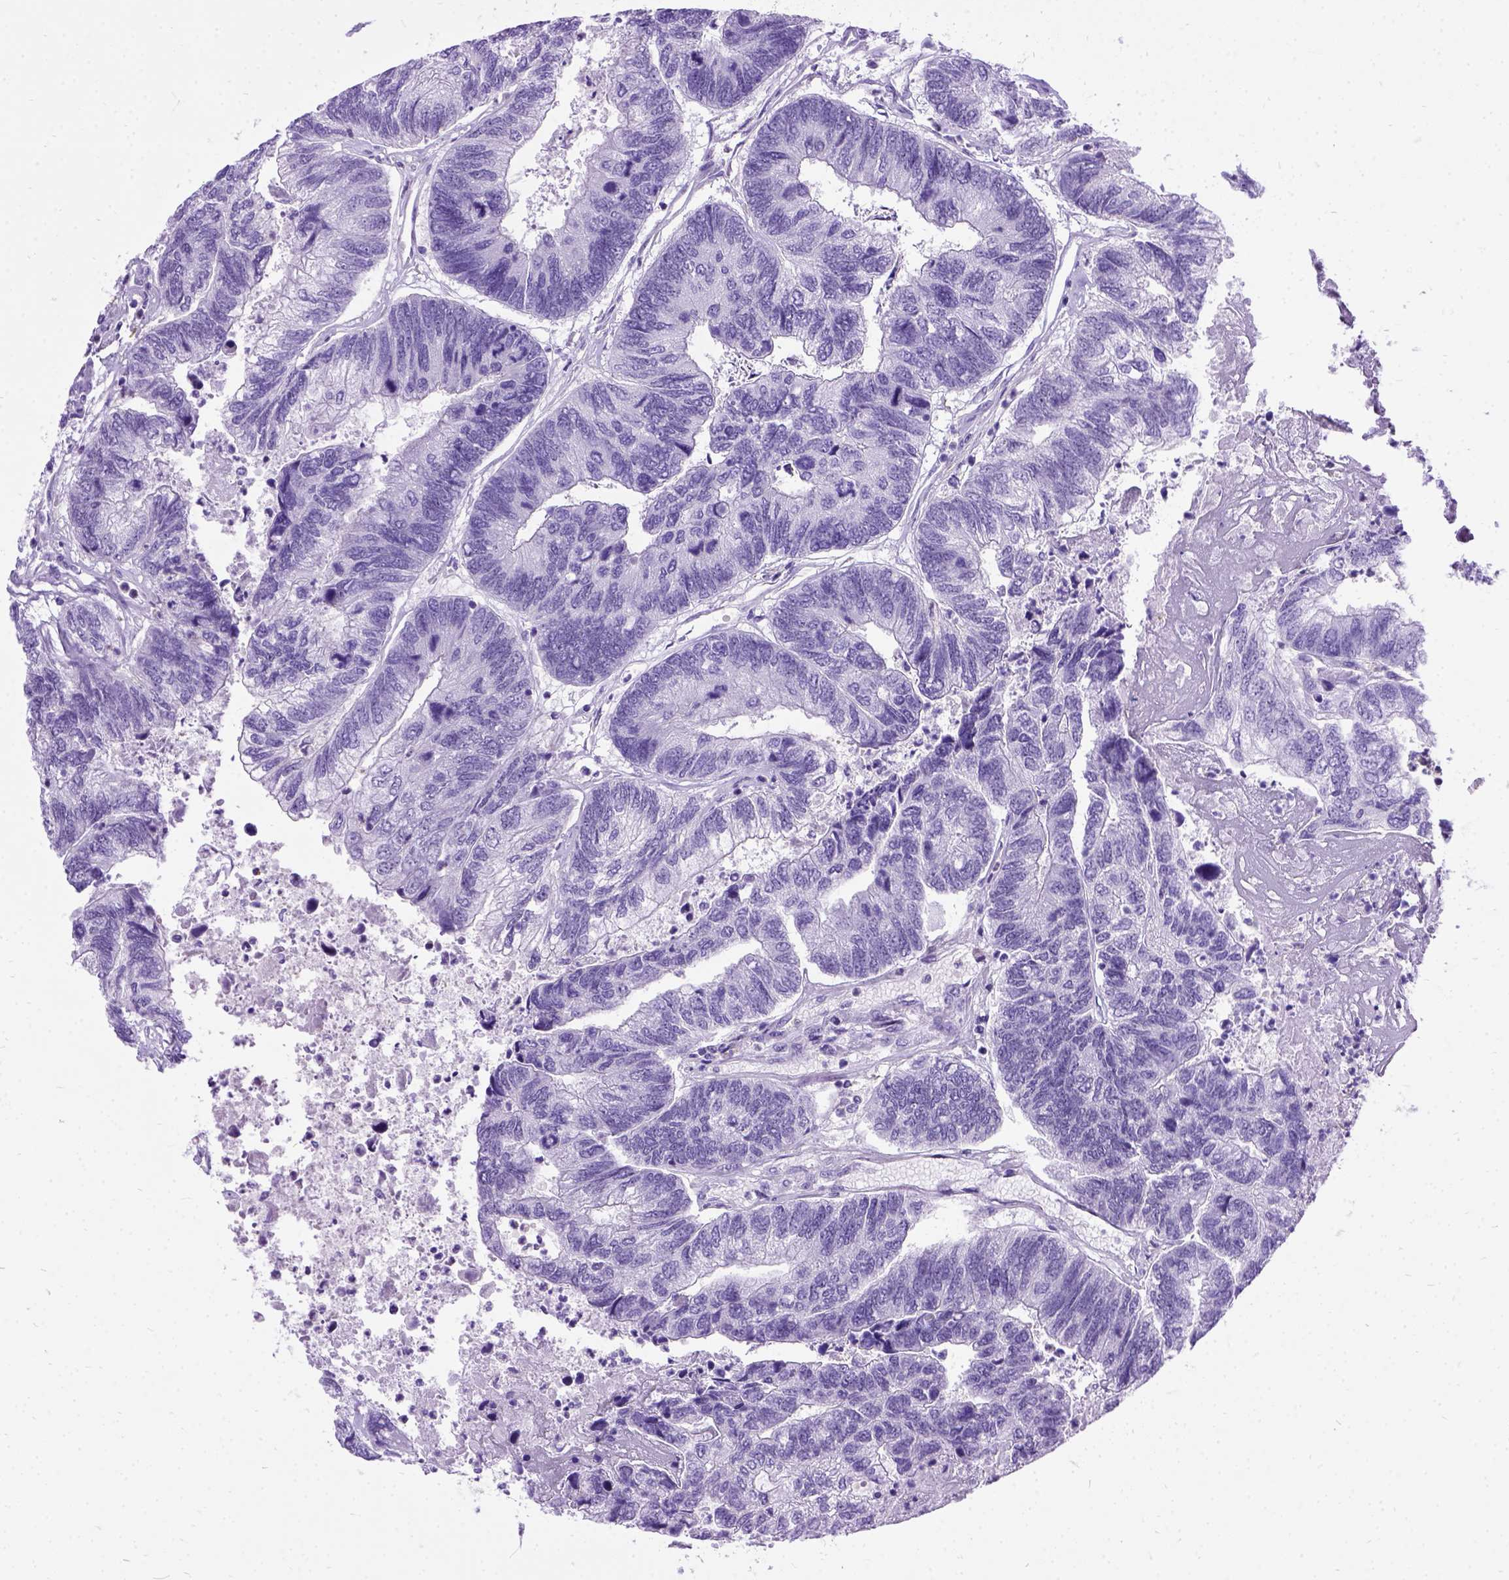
{"staining": {"intensity": "negative", "quantity": "none", "location": "none"}, "tissue": "colorectal cancer", "cell_type": "Tumor cells", "image_type": "cancer", "snomed": [{"axis": "morphology", "description": "Adenocarcinoma, NOS"}, {"axis": "topography", "description": "Colon"}], "caption": "Immunohistochemistry image of neoplastic tissue: human colorectal cancer (adenocarcinoma) stained with DAB (3,3'-diaminobenzidine) demonstrates no significant protein positivity in tumor cells.", "gene": "PRG2", "patient": {"sex": "female", "age": 67}}